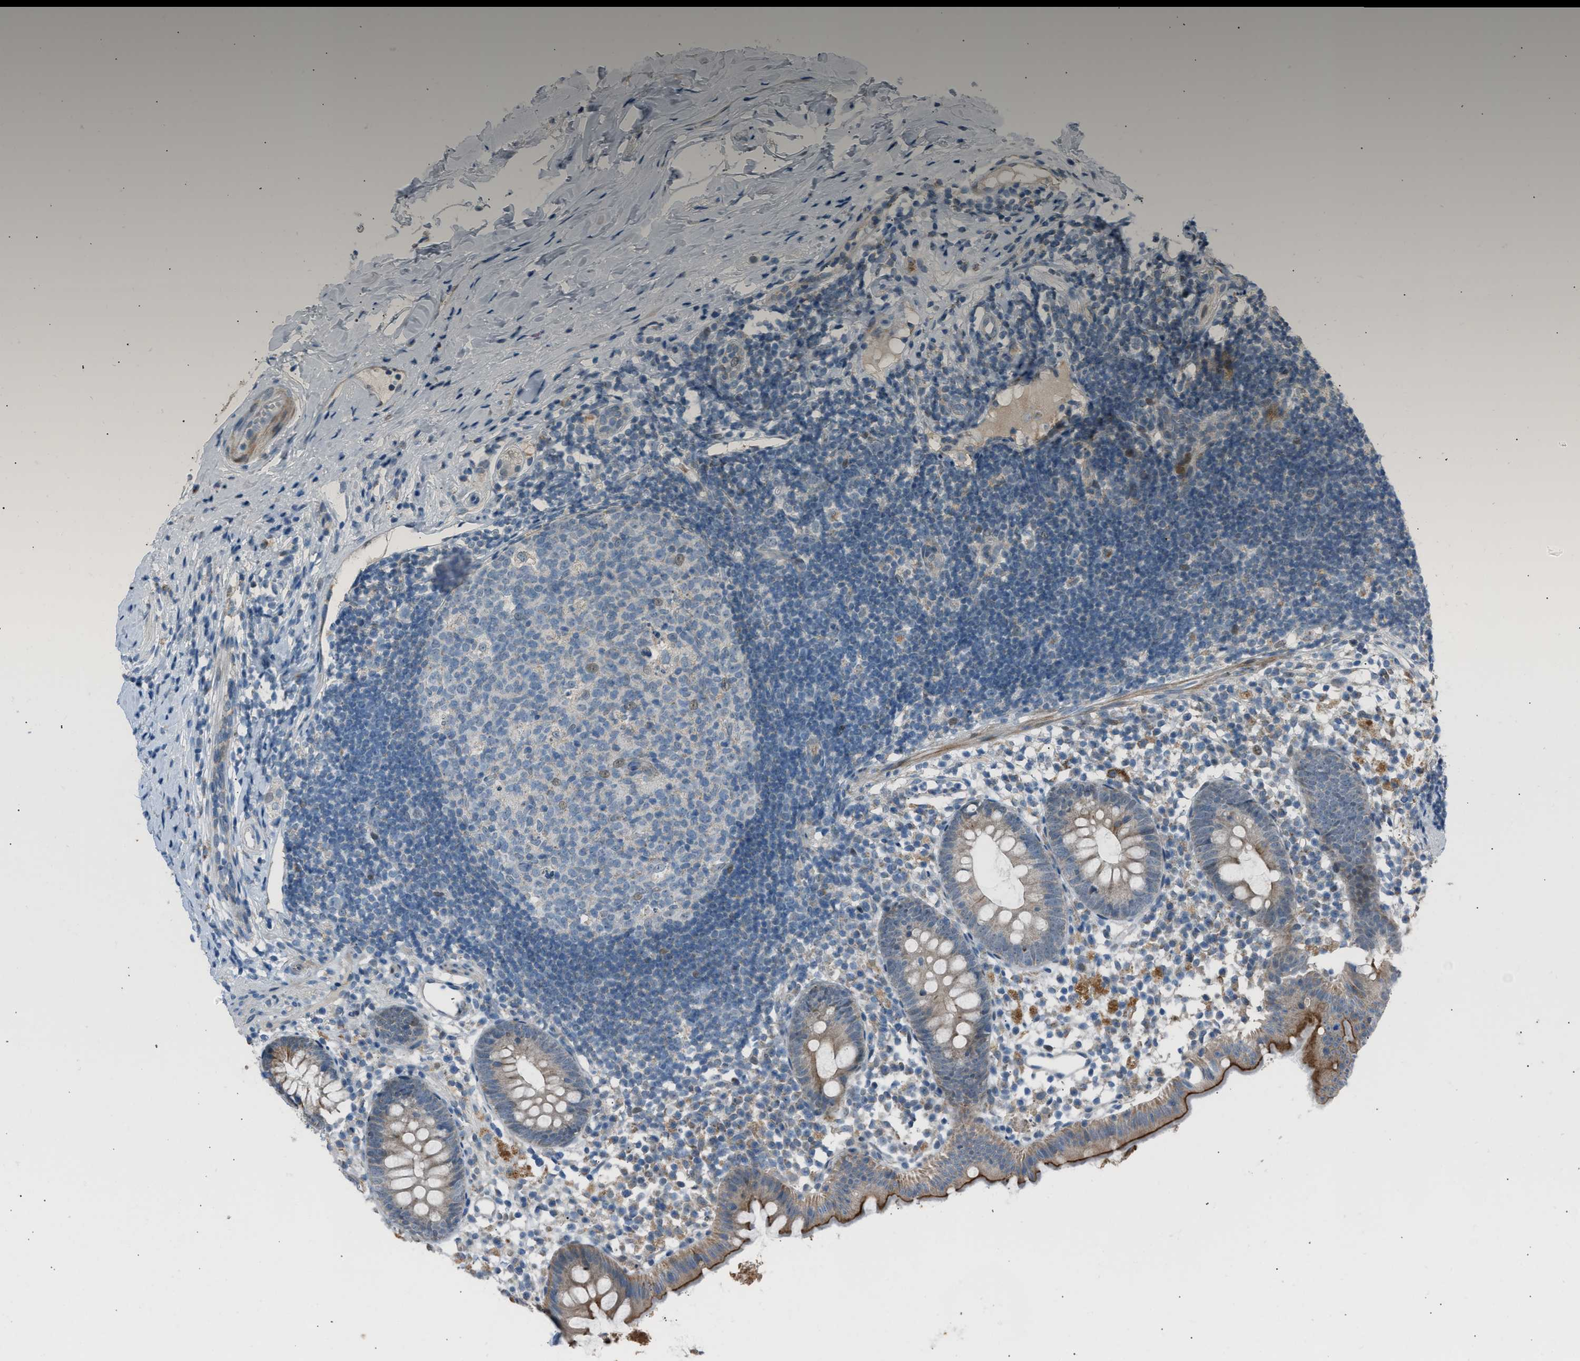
{"staining": {"intensity": "moderate", "quantity": ">75%", "location": "cytoplasmic/membranous"}, "tissue": "appendix", "cell_type": "Glandular cells", "image_type": "normal", "snomed": [{"axis": "morphology", "description": "Normal tissue, NOS"}, {"axis": "topography", "description": "Appendix"}], "caption": "Glandular cells display moderate cytoplasmic/membranous positivity in about >75% of cells in unremarkable appendix. (DAB = brown stain, brightfield microscopy at high magnification).", "gene": "VPS41", "patient": {"sex": "female", "age": 20}}